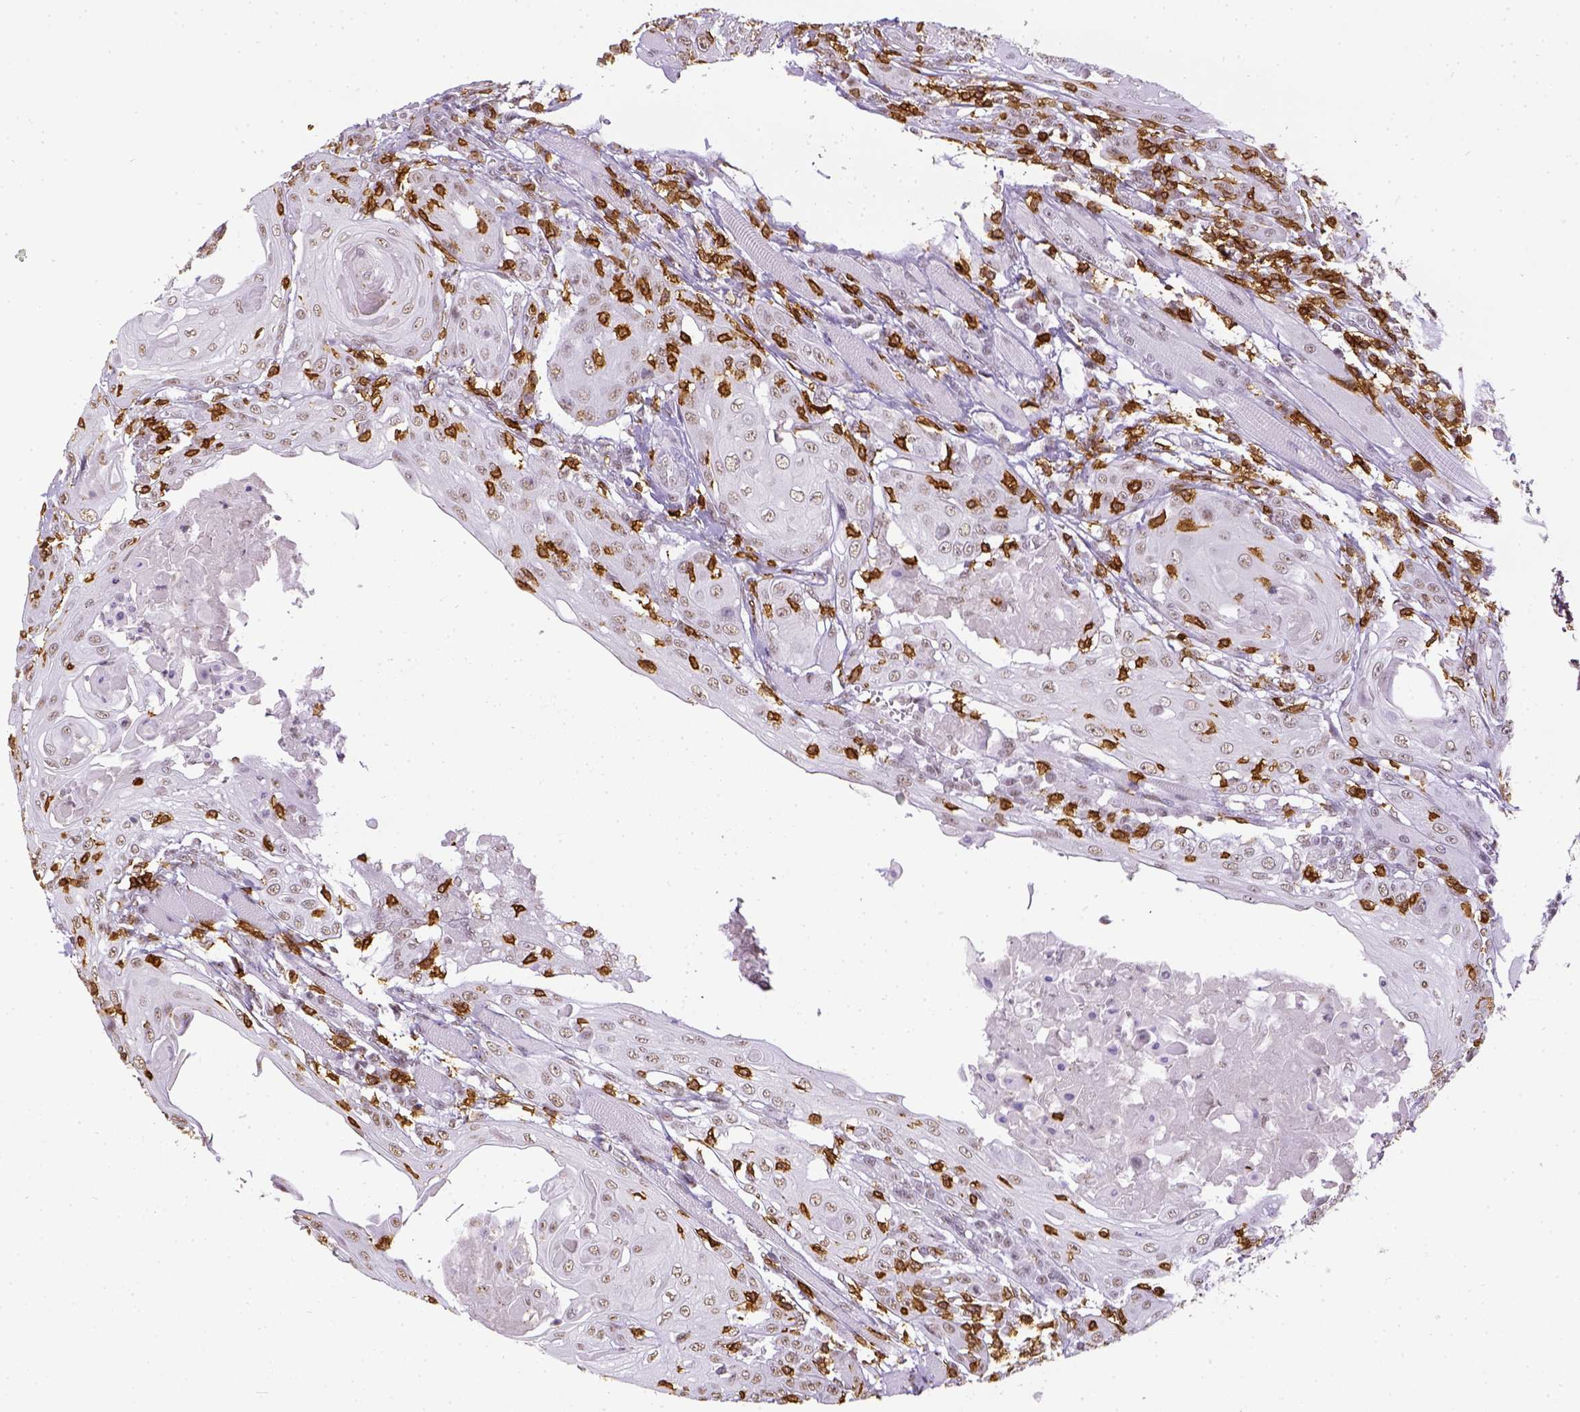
{"staining": {"intensity": "weak", "quantity": "25%-75%", "location": "nuclear"}, "tissue": "head and neck cancer", "cell_type": "Tumor cells", "image_type": "cancer", "snomed": [{"axis": "morphology", "description": "Squamous cell carcinoma, NOS"}, {"axis": "topography", "description": "Head-Neck"}], "caption": "Immunohistochemical staining of human head and neck cancer displays low levels of weak nuclear protein staining in about 25%-75% of tumor cells.", "gene": "CD3E", "patient": {"sex": "female", "age": 80}}